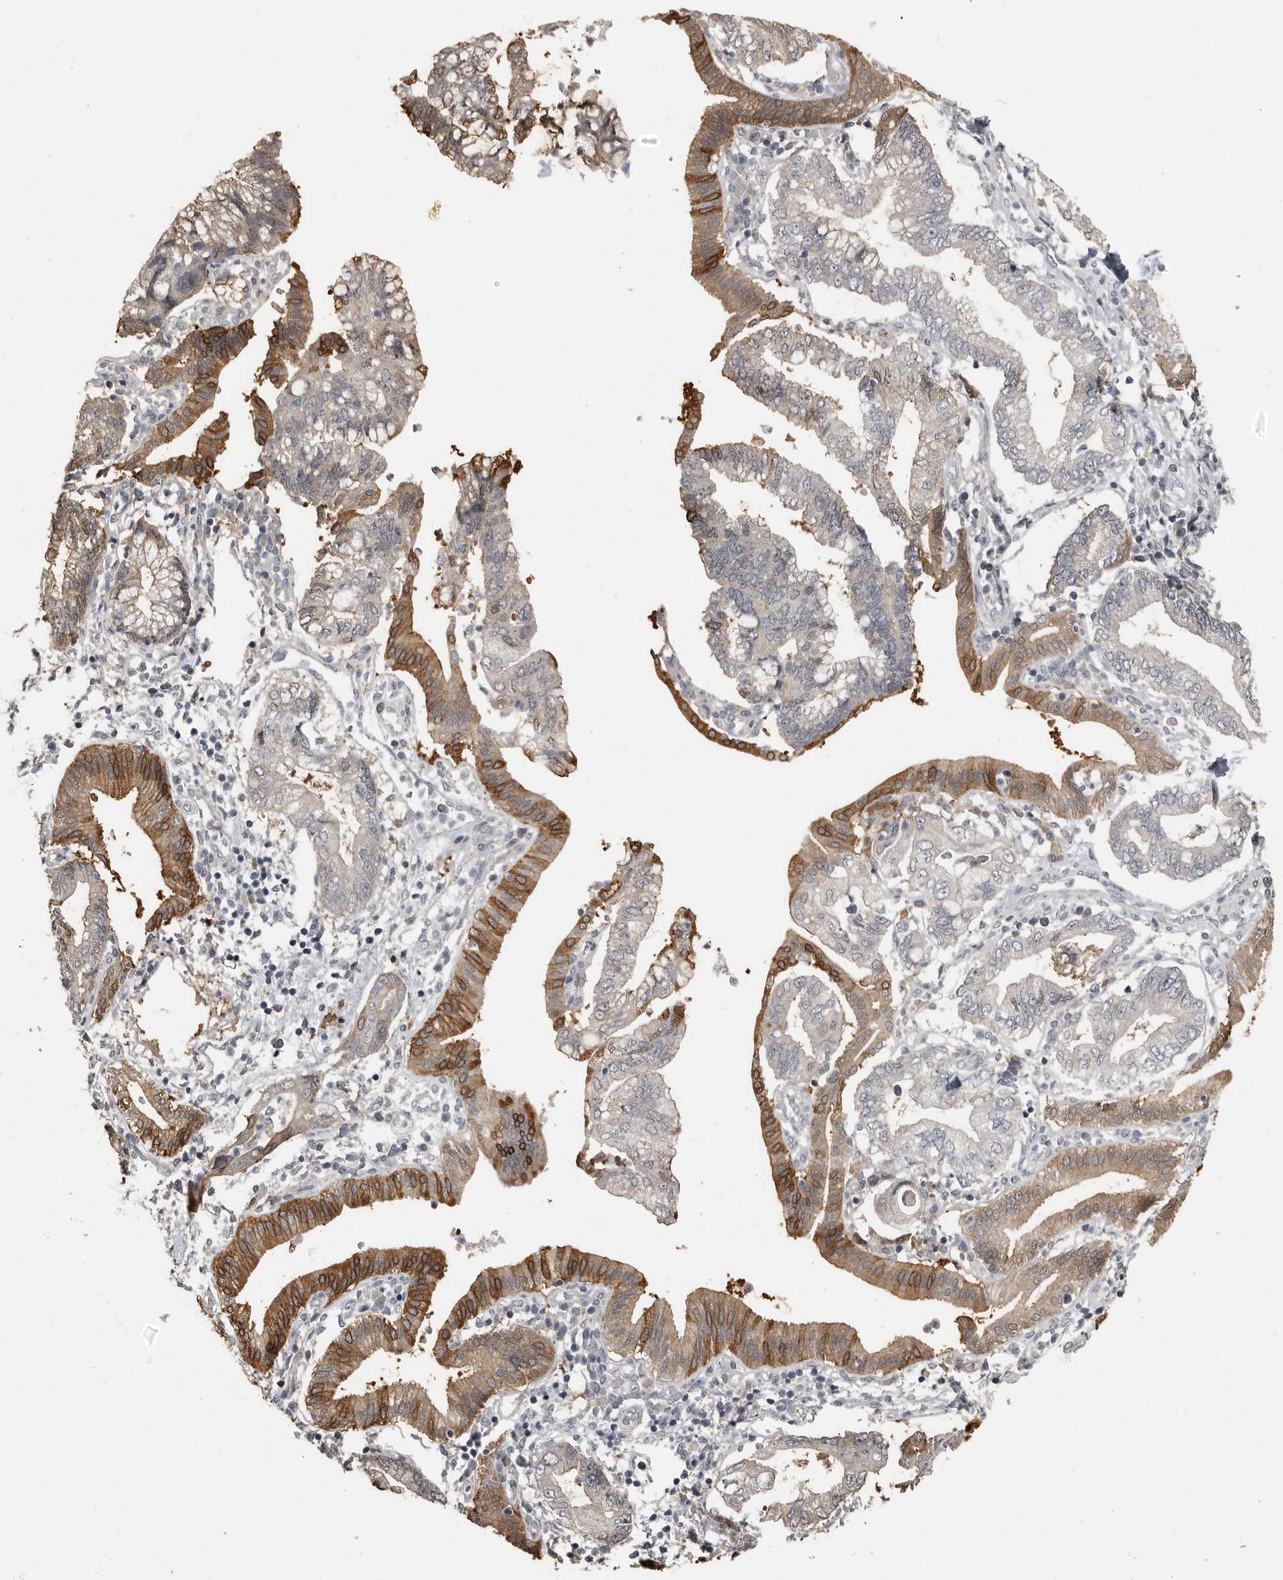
{"staining": {"intensity": "moderate", "quantity": "25%-75%", "location": "cytoplasmic/membranous"}, "tissue": "pancreatic cancer", "cell_type": "Tumor cells", "image_type": "cancer", "snomed": [{"axis": "morphology", "description": "Adenocarcinoma, NOS"}, {"axis": "topography", "description": "Pancreas"}], "caption": "About 25%-75% of tumor cells in pancreatic cancer (adenocarcinoma) display moderate cytoplasmic/membranous protein staining as visualized by brown immunohistochemical staining.", "gene": "KCNJ8", "patient": {"sex": "female", "age": 73}}